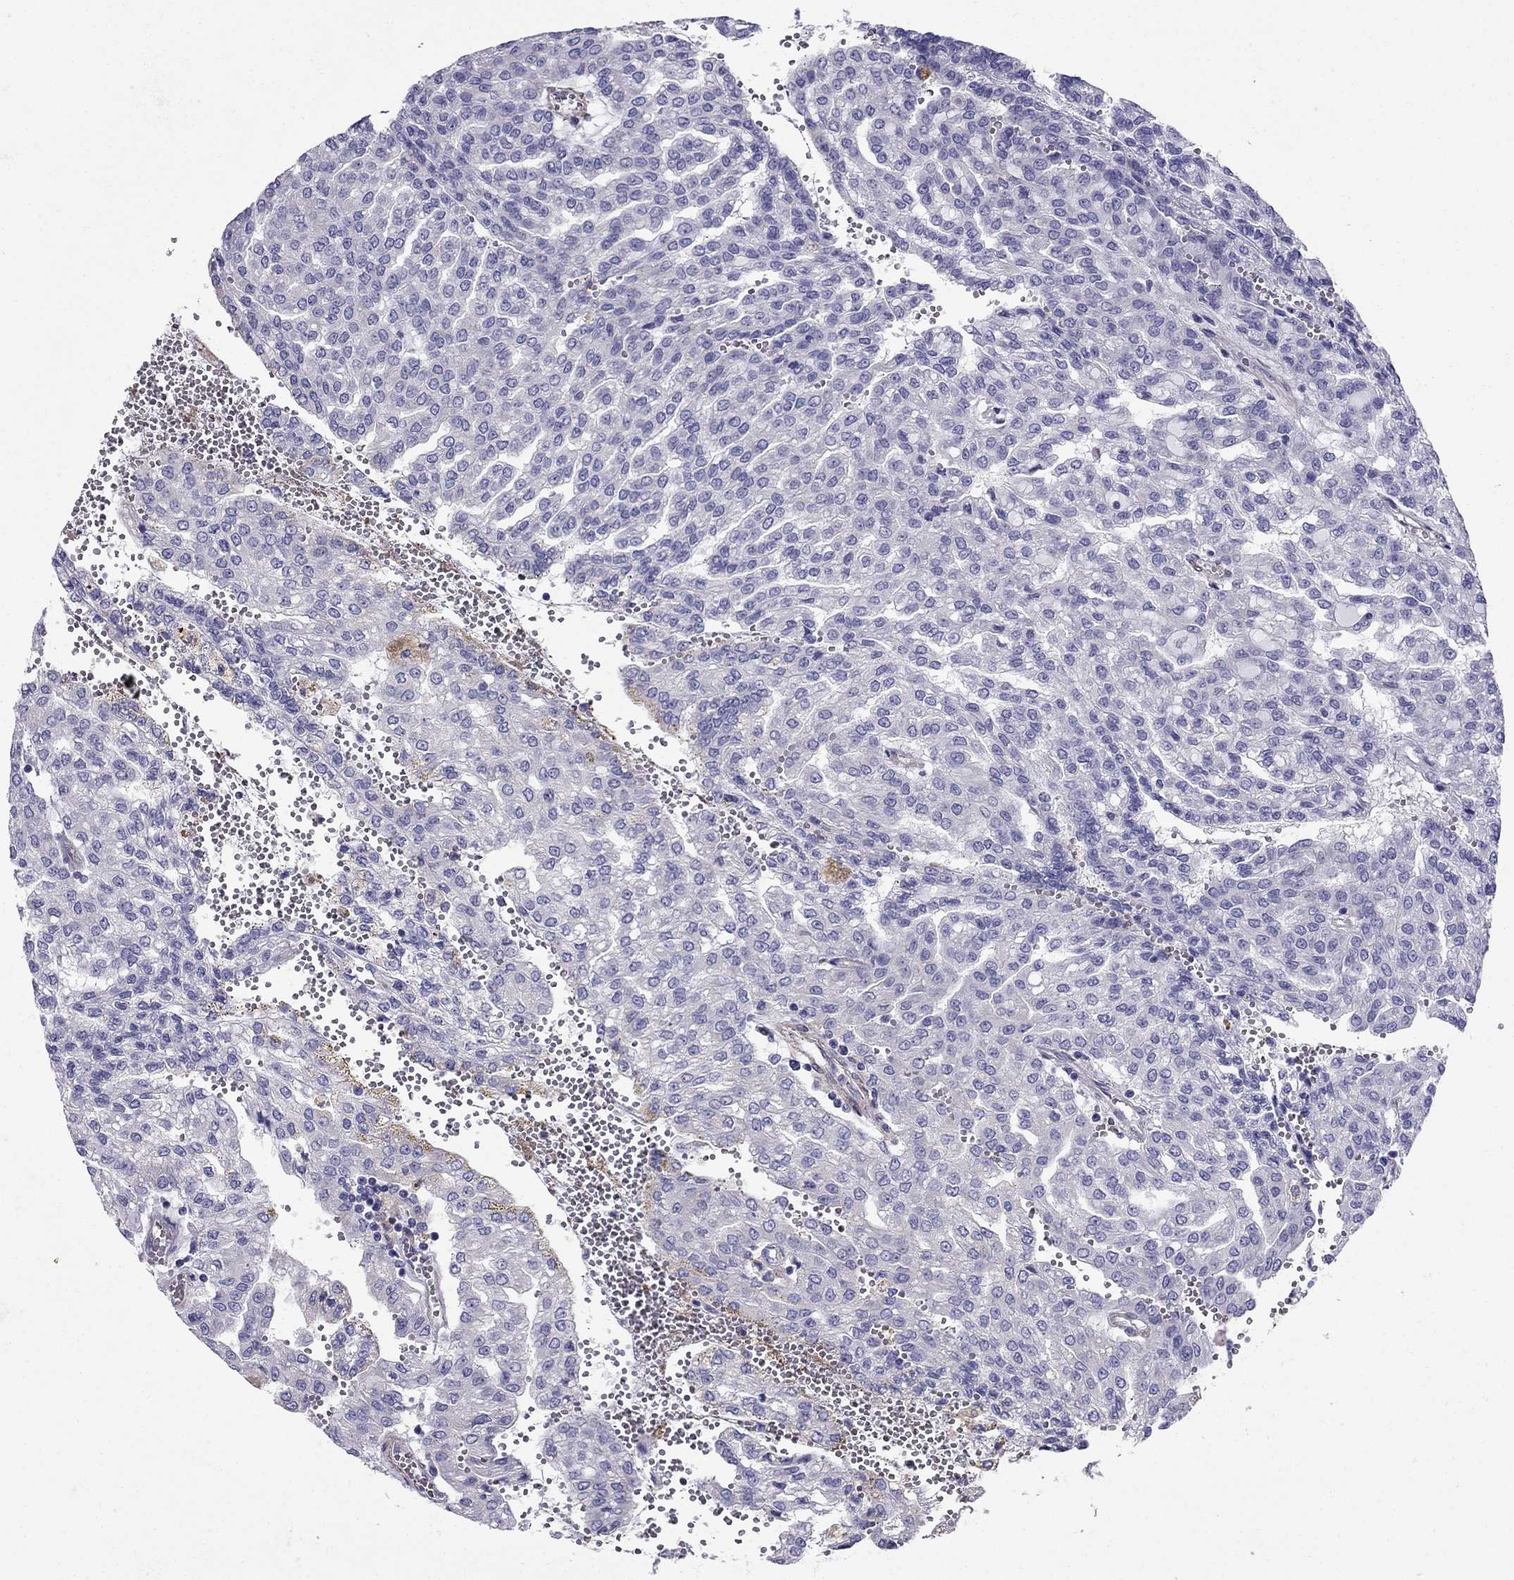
{"staining": {"intensity": "negative", "quantity": "none", "location": "none"}, "tissue": "renal cancer", "cell_type": "Tumor cells", "image_type": "cancer", "snomed": [{"axis": "morphology", "description": "Adenocarcinoma, NOS"}, {"axis": "topography", "description": "Kidney"}], "caption": "Tumor cells are negative for brown protein staining in renal adenocarcinoma.", "gene": "GPR50", "patient": {"sex": "male", "age": 63}}